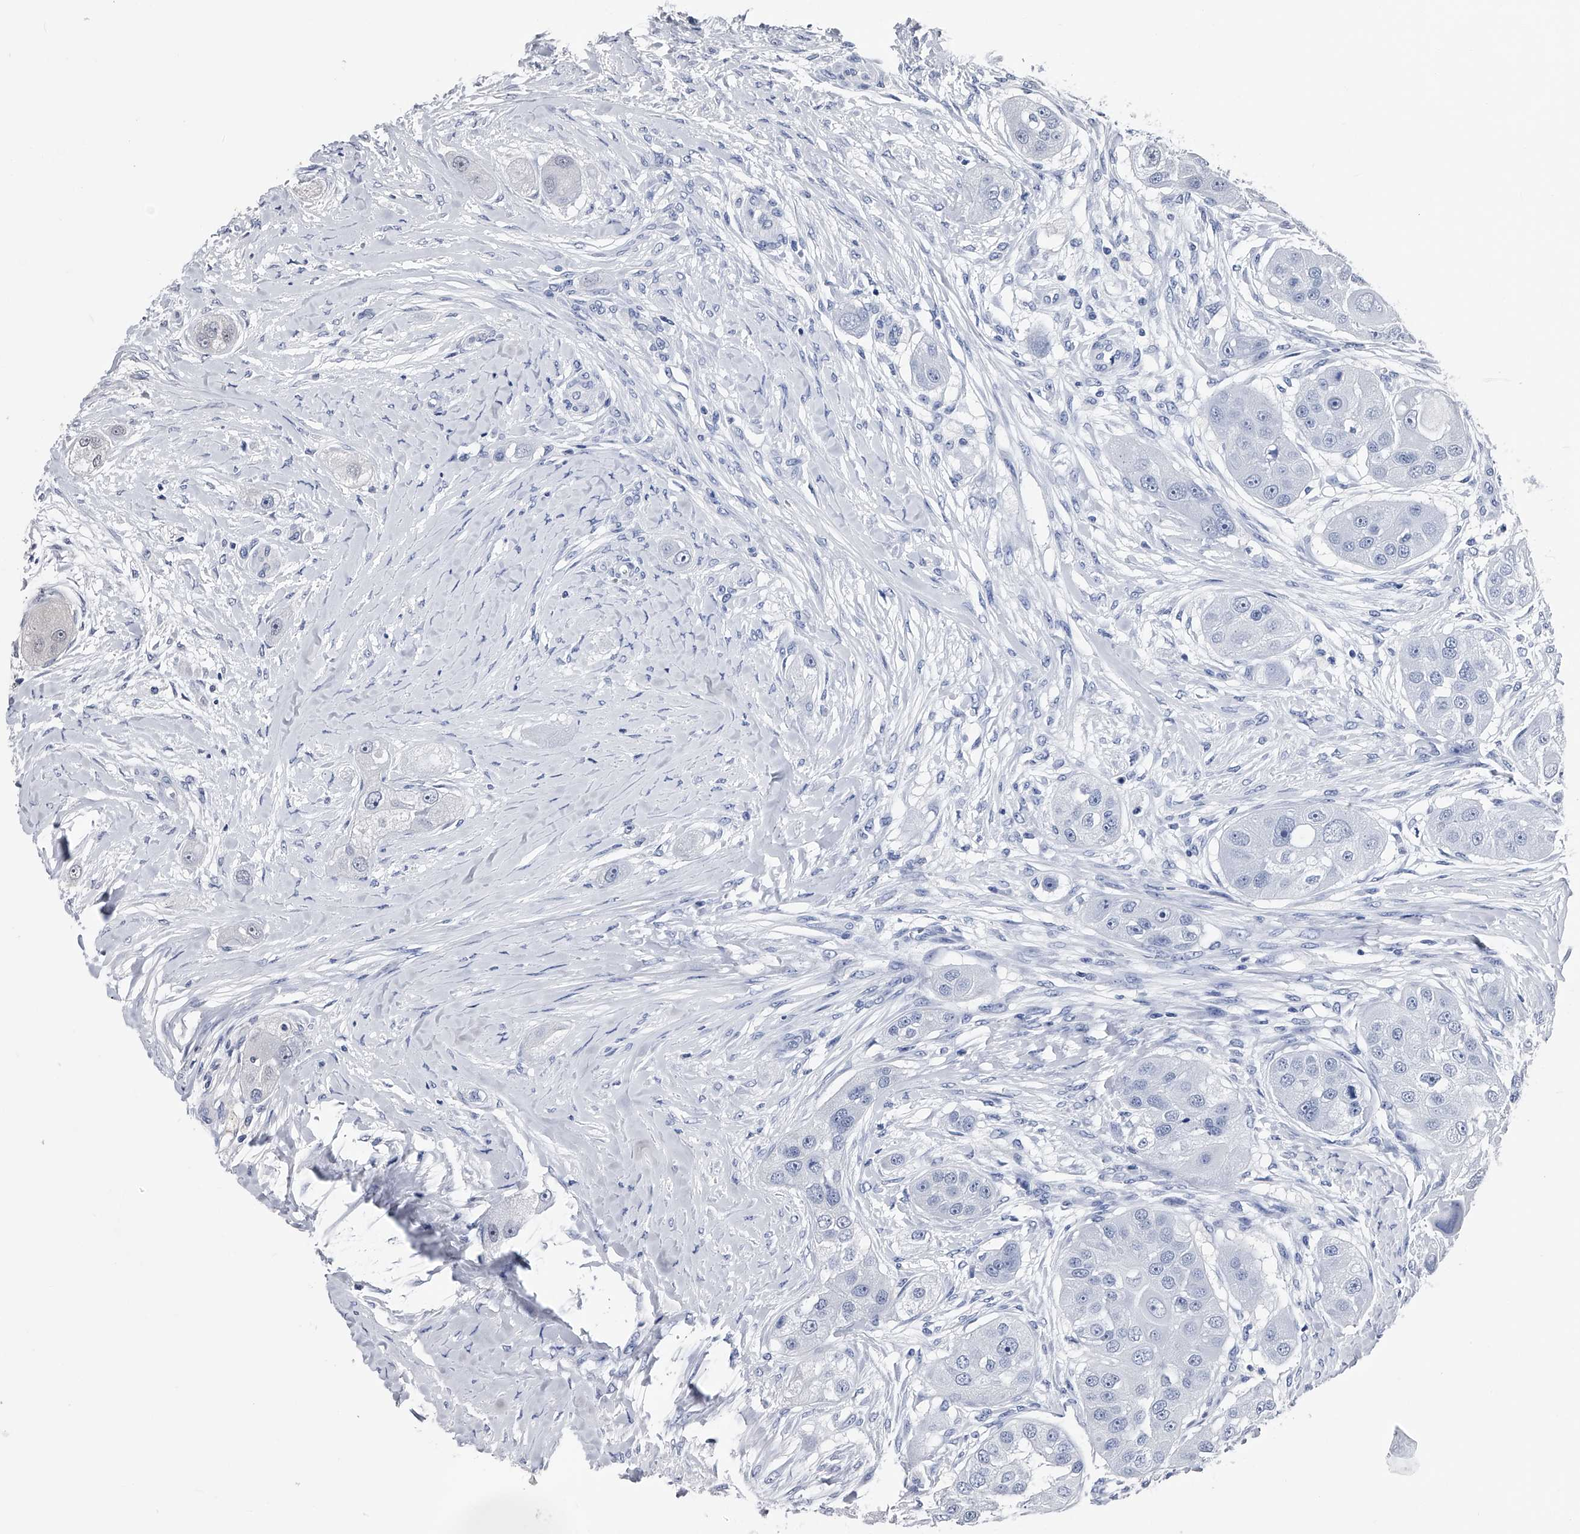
{"staining": {"intensity": "negative", "quantity": "none", "location": "none"}, "tissue": "head and neck cancer", "cell_type": "Tumor cells", "image_type": "cancer", "snomed": [{"axis": "morphology", "description": "Normal tissue, NOS"}, {"axis": "morphology", "description": "Squamous cell carcinoma, NOS"}, {"axis": "topography", "description": "Skeletal muscle"}, {"axis": "topography", "description": "Head-Neck"}], "caption": "IHC of head and neck cancer (squamous cell carcinoma) reveals no staining in tumor cells.", "gene": "EFCAB7", "patient": {"sex": "male", "age": 51}}